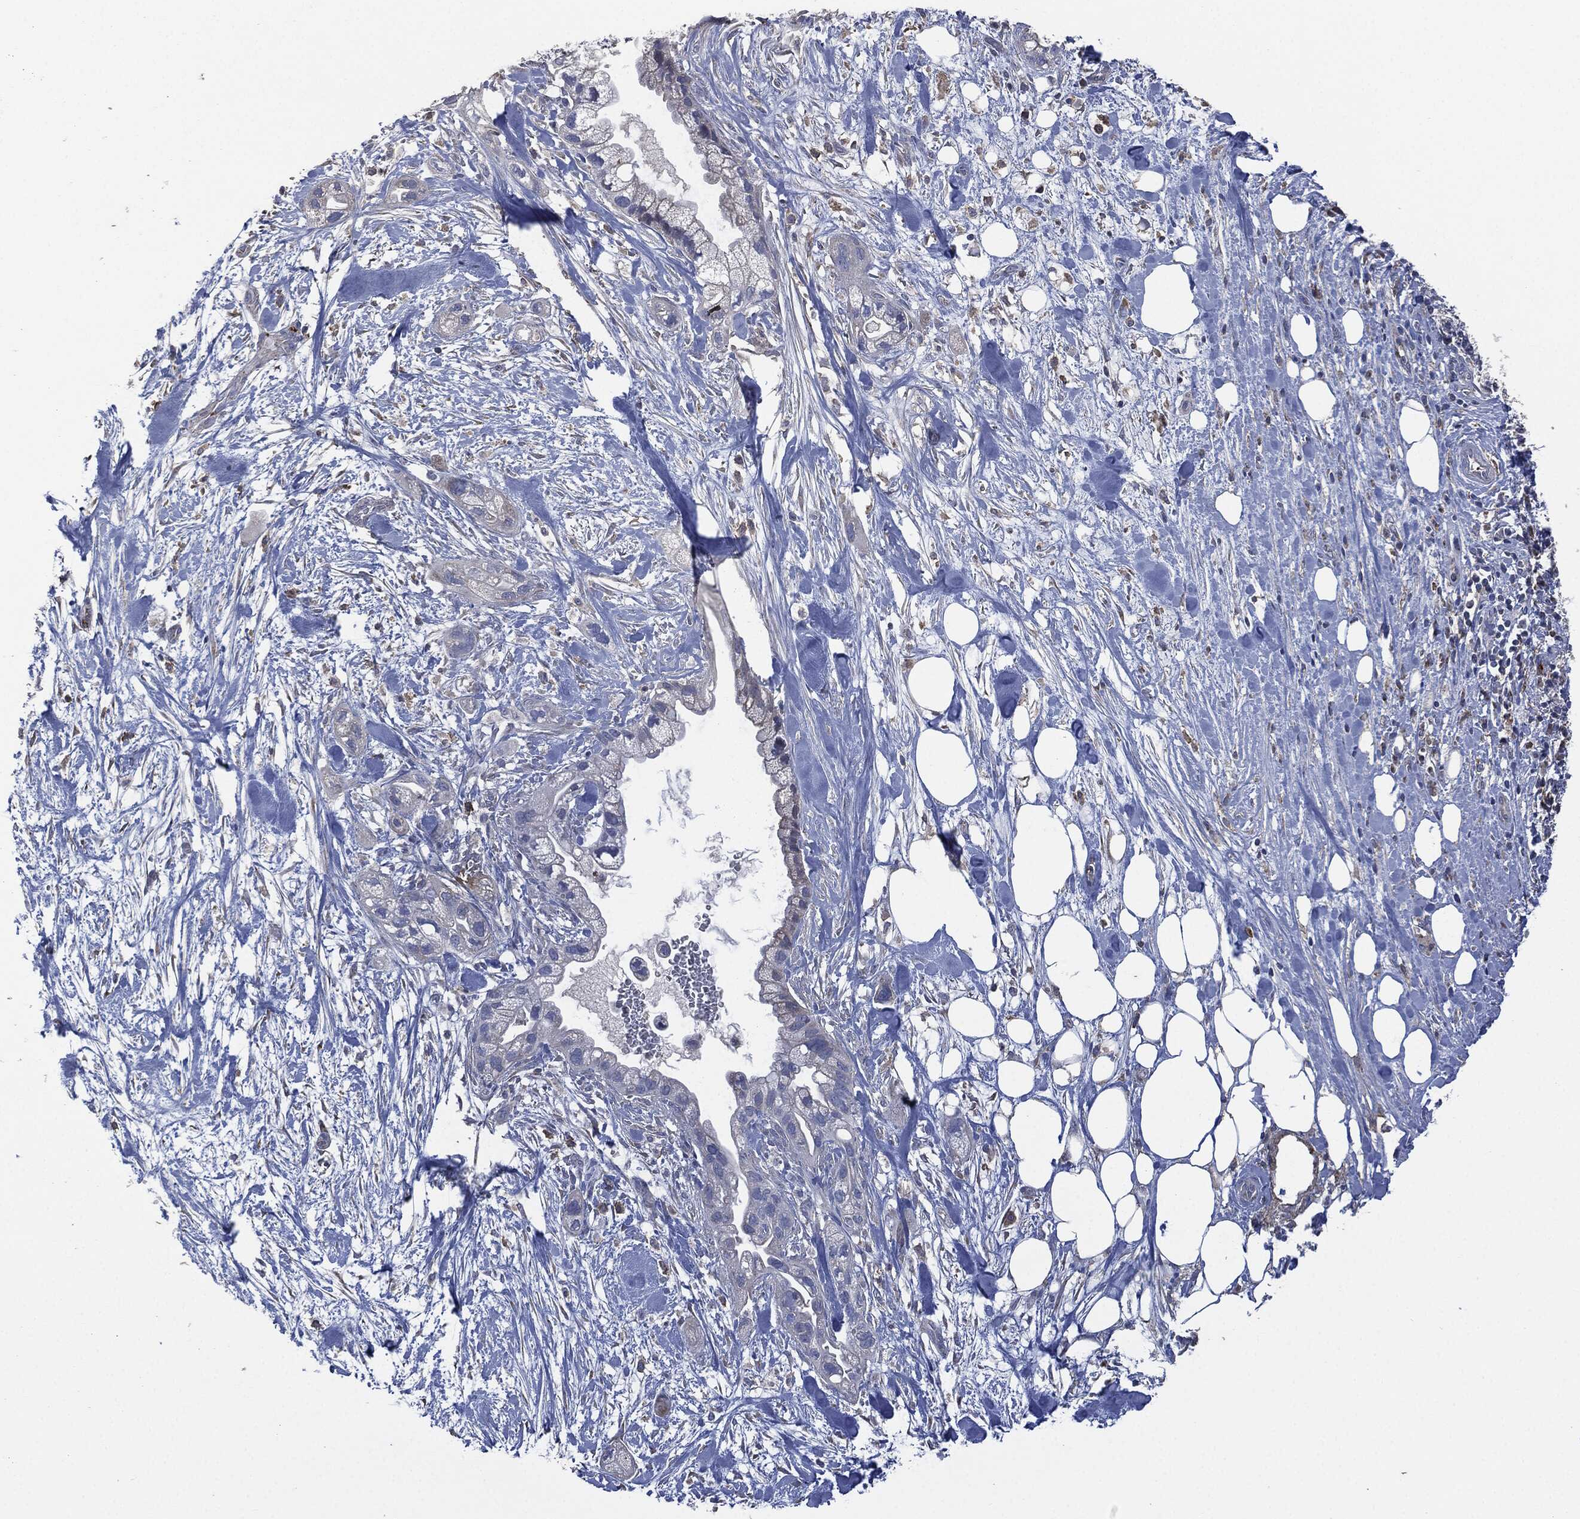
{"staining": {"intensity": "negative", "quantity": "none", "location": "none"}, "tissue": "pancreatic cancer", "cell_type": "Tumor cells", "image_type": "cancer", "snomed": [{"axis": "morphology", "description": "Adenocarcinoma, NOS"}, {"axis": "topography", "description": "Pancreas"}], "caption": "DAB (3,3'-diaminobenzidine) immunohistochemical staining of pancreatic adenocarcinoma exhibits no significant expression in tumor cells.", "gene": "CD33", "patient": {"sex": "male", "age": 44}}